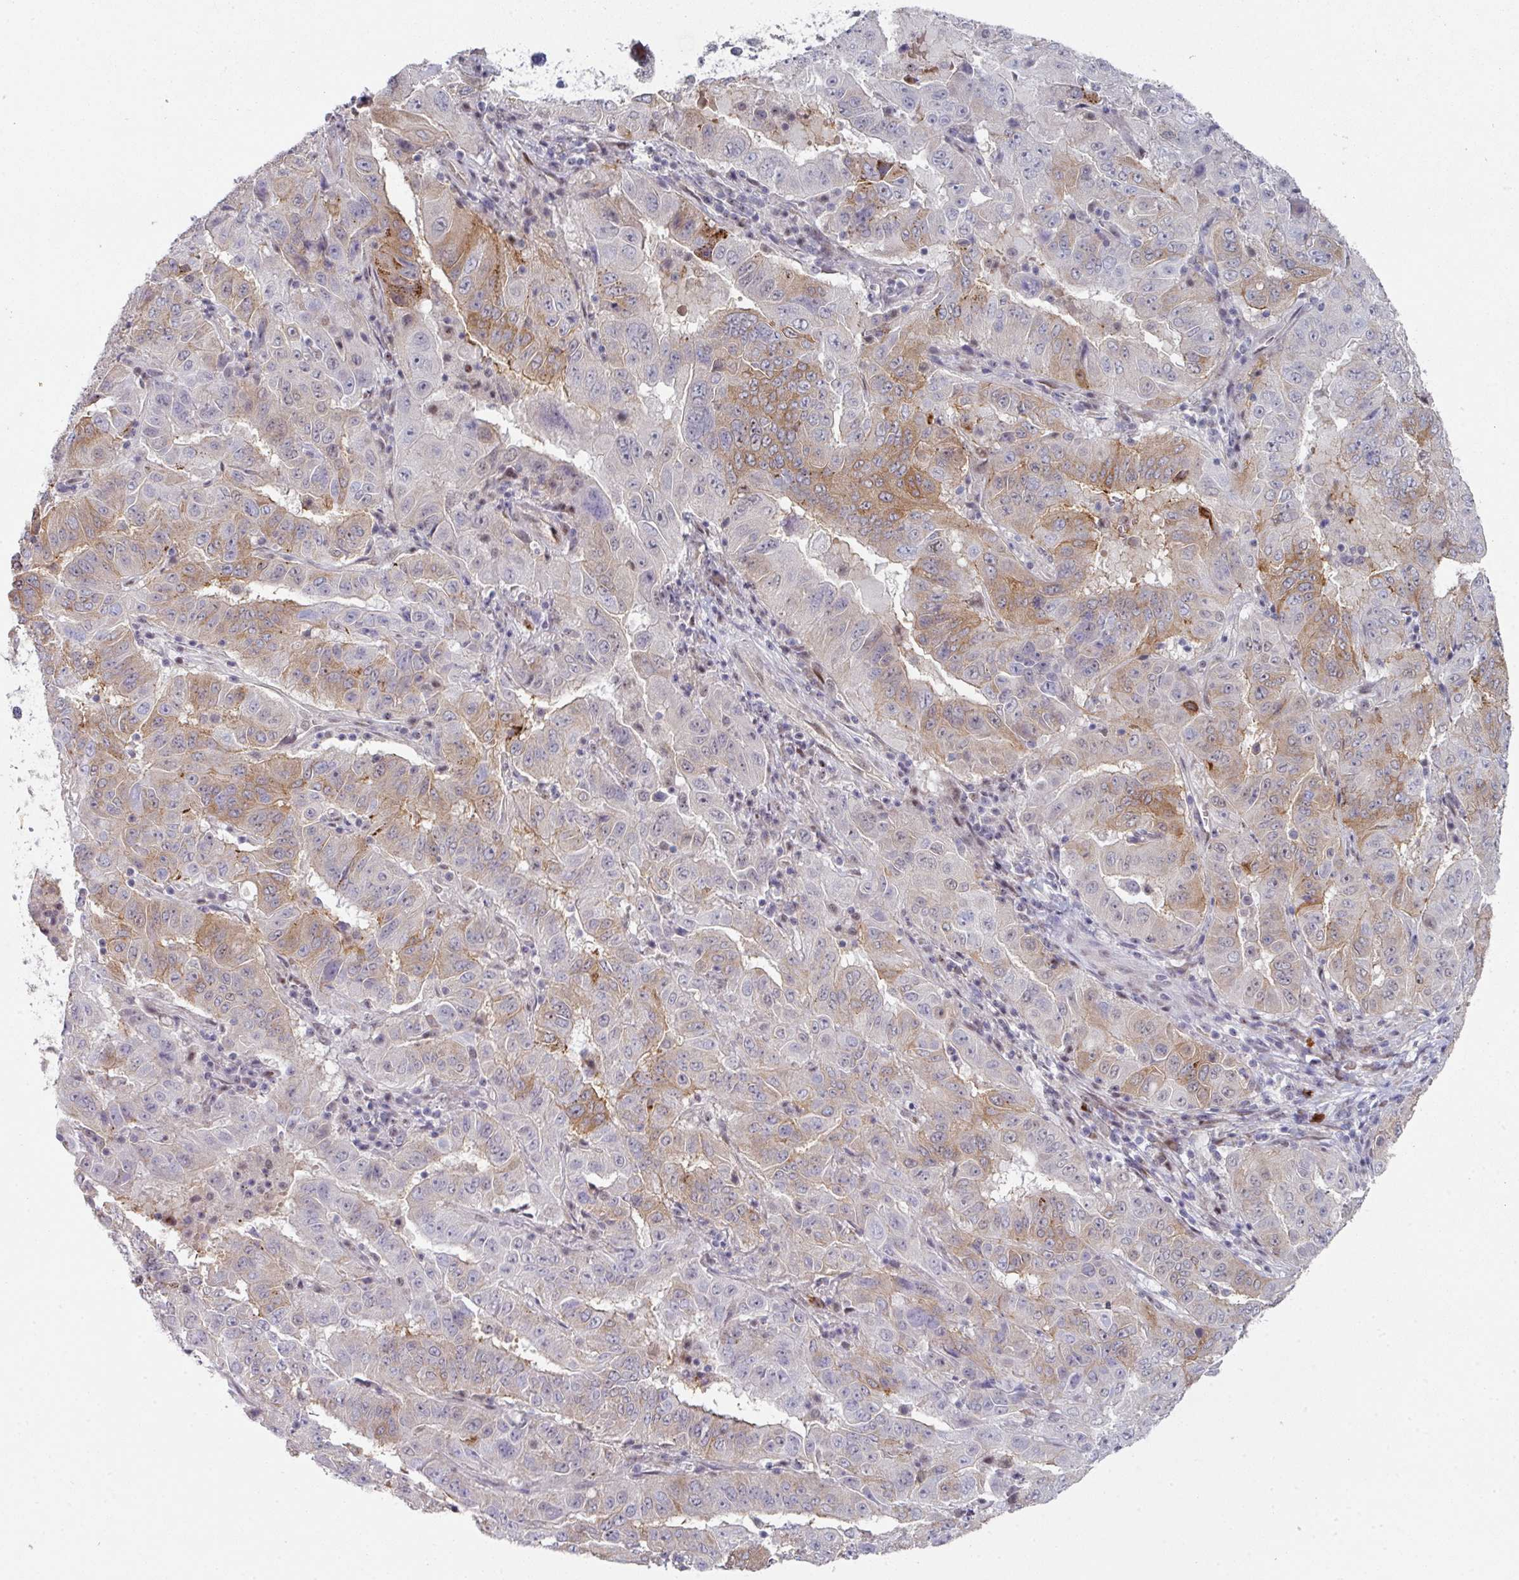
{"staining": {"intensity": "moderate", "quantity": "<25%", "location": "cytoplasmic/membranous"}, "tissue": "pancreatic cancer", "cell_type": "Tumor cells", "image_type": "cancer", "snomed": [{"axis": "morphology", "description": "Adenocarcinoma, NOS"}, {"axis": "topography", "description": "Pancreas"}], "caption": "IHC (DAB (3,3'-diaminobenzidine)) staining of human pancreatic cancer exhibits moderate cytoplasmic/membranous protein positivity in about <25% of tumor cells.", "gene": "TMCC1", "patient": {"sex": "male", "age": 63}}